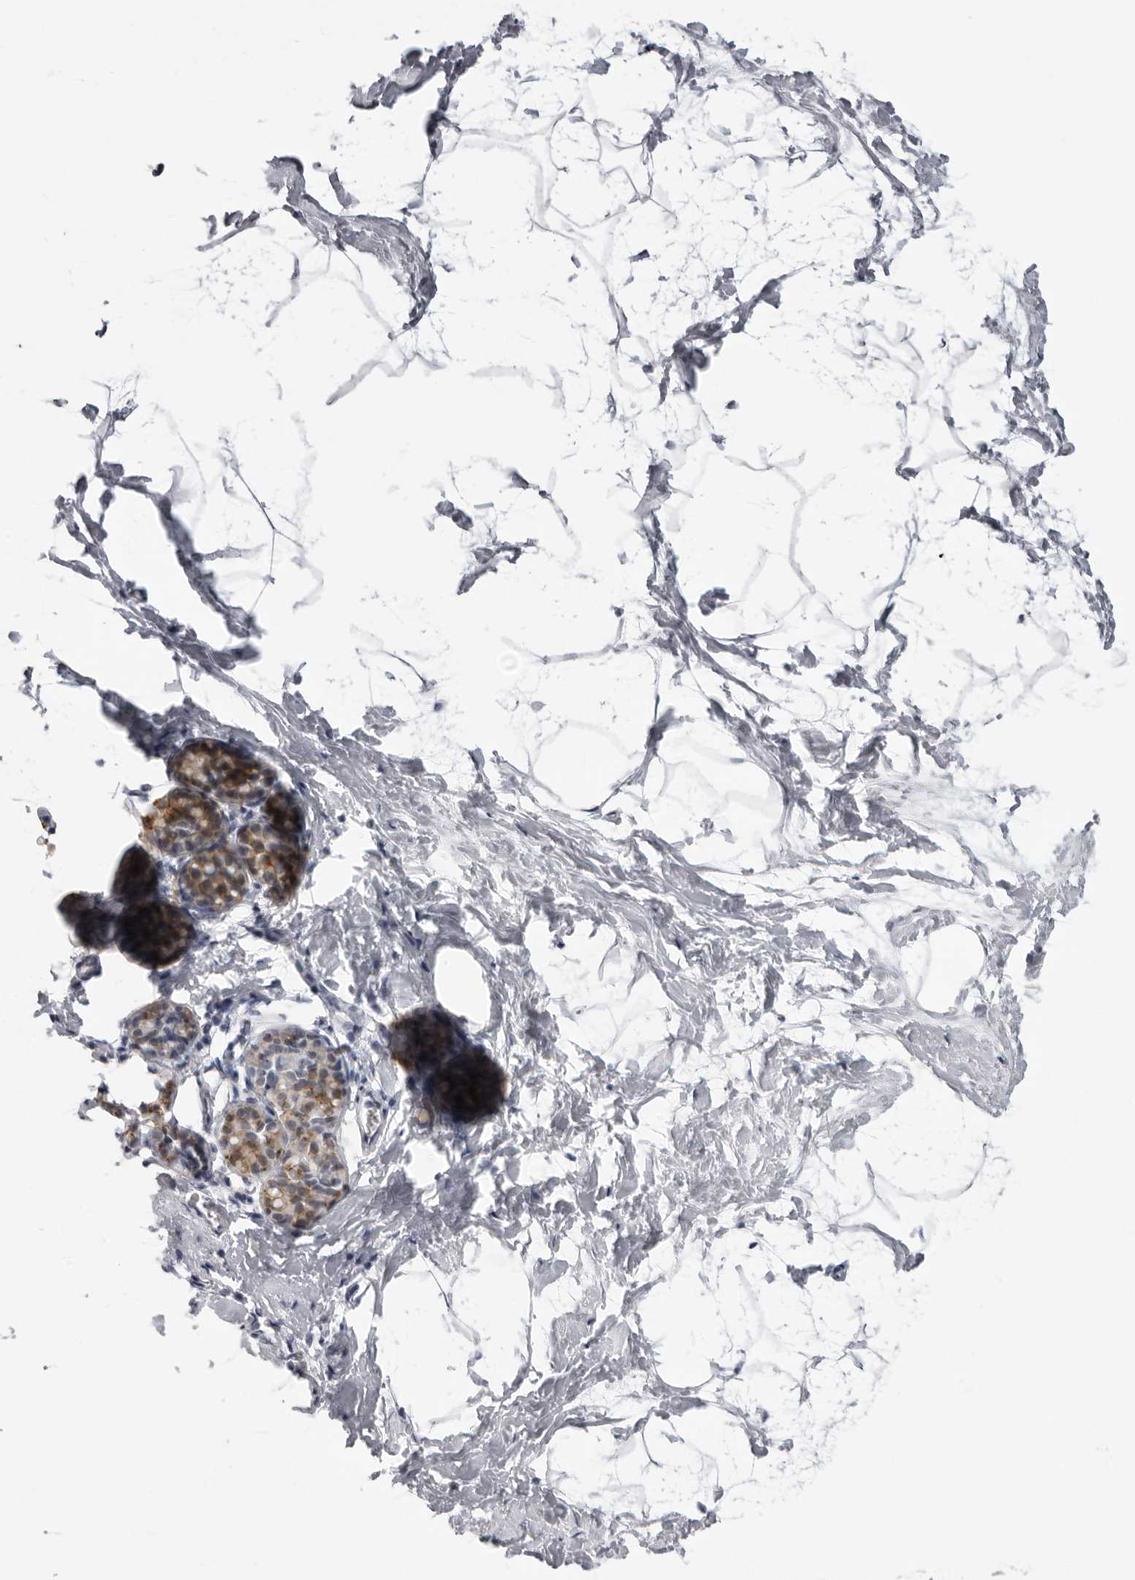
{"staining": {"intensity": "negative", "quantity": "none", "location": "none"}, "tissue": "breast", "cell_type": "Adipocytes", "image_type": "normal", "snomed": [{"axis": "morphology", "description": "Normal tissue, NOS"}, {"axis": "topography", "description": "Breast"}], "caption": "An IHC histopathology image of benign breast is shown. There is no staining in adipocytes of breast.", "gene": "DNALI1", "patient": {"sex": "female", "age": 62}}